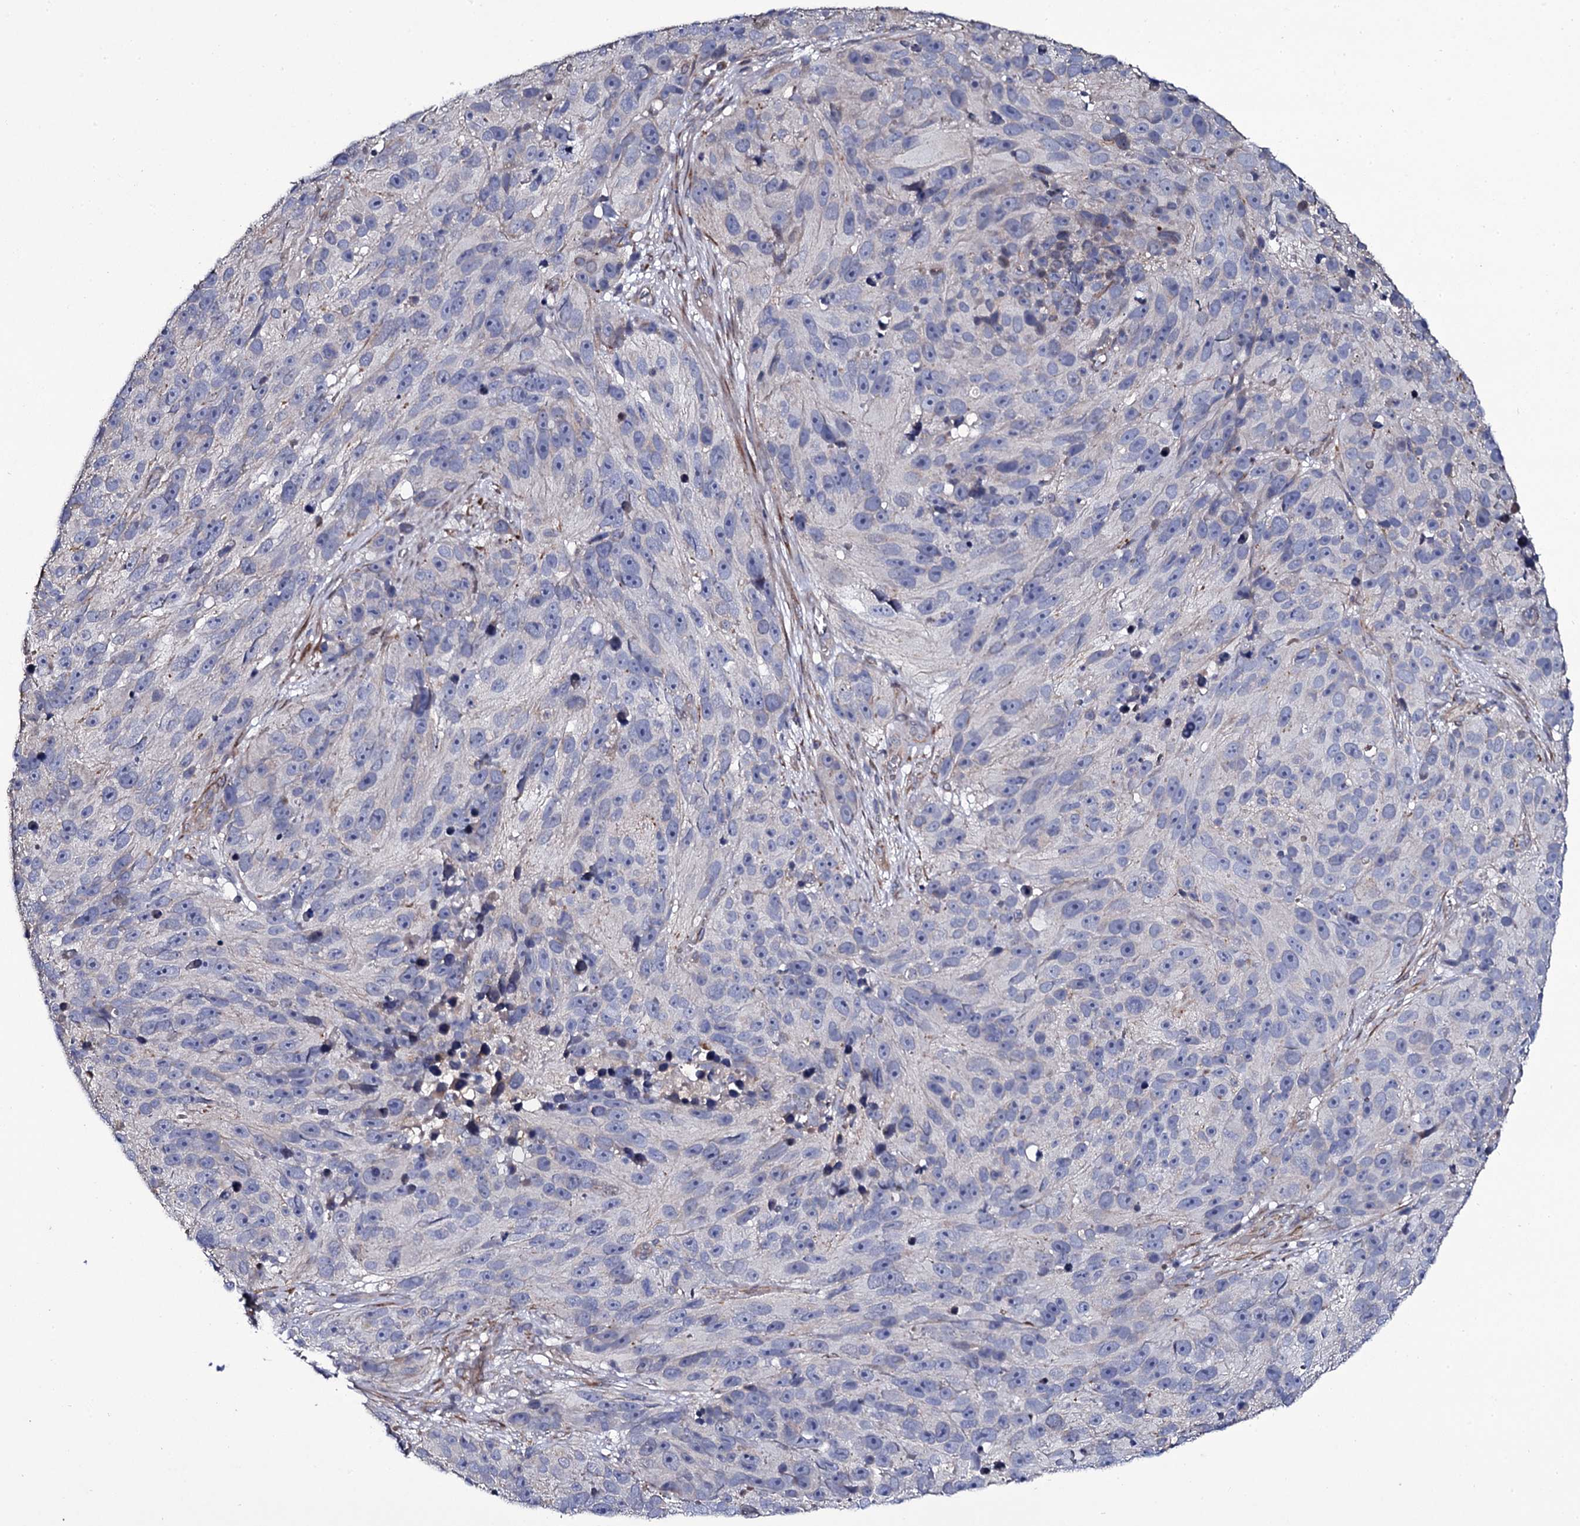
{"staining": {"intensity": "negative", "quantity": "none", "location": "none"}, "tissue": "melanoma", "cell_type": "Tumor cells", "image_type": "cancer", "snomed": [{"axis": "morphology", "description": "Malignant melanoma, NOS"}, {"axis": "topography", "description": "Skin"}], "caption": "Immunohistochemistry (IHC) photomicrograph of neoplastic tissue: human melanoma stained with DAB reveals no significant protein positivity in tumor cells.", "gene": "TTC23", "patient": {"sex": "male", "age": 84}}